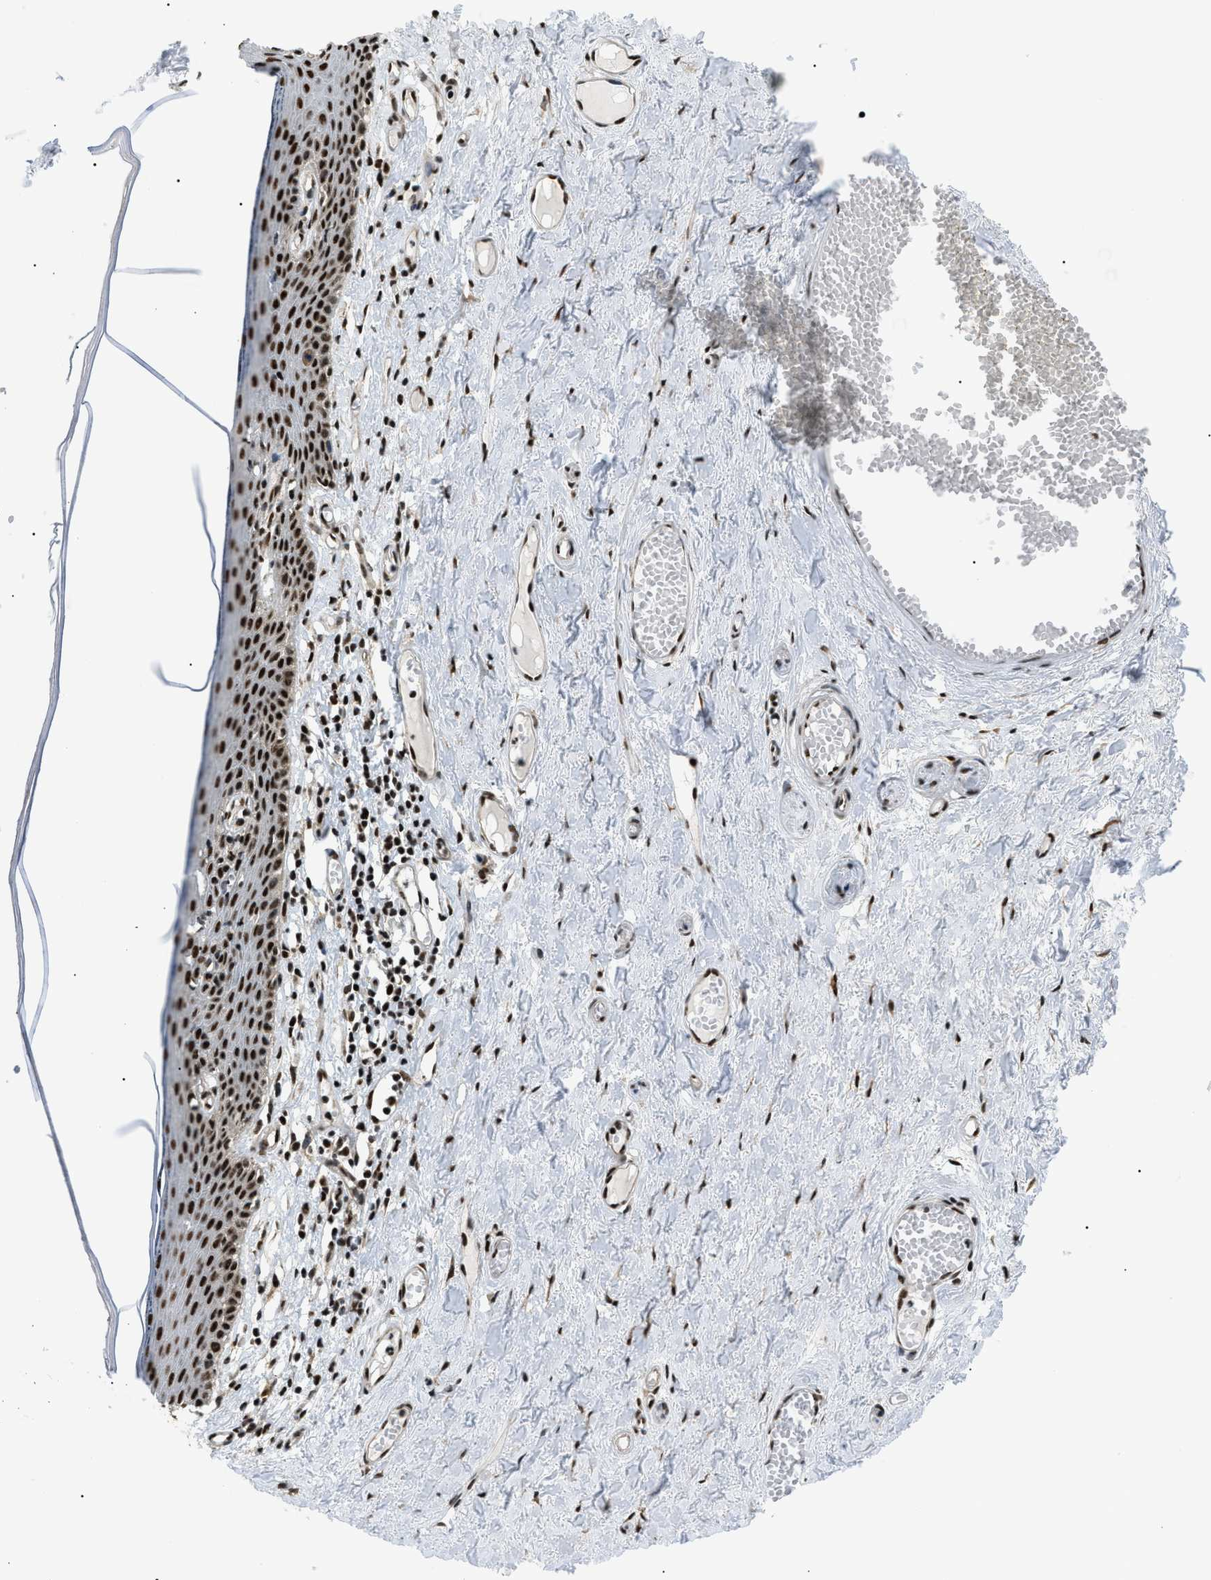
{"staining": {"intensity": "strong", "quantity": ">75%", "location": "nuclear"}, "tissue": "skin", "cell_type": "Epidermal cells", "image_type": "normal", "snomed": [{"axis": "morphology", "description": "Normal tissue, NOS"}, {"axis": "topography", "description": "Adipose tissue"}, {"axis": "topography", "description": "Vascular tissue"}, {"axis": "topography", "description": "Anal"}, {"axis": "topography", "description": "Peripheral nerve tissue"}], "caption": "DAB (3,3'-diaminobenzidine) immunohistochemical staining of normal human skin shows strong nuclear protein staining in about >75% of epidermal cells. Immunohistochemistry (ihc) stains the protein in brown and the nuclei are stained blue.", "gene": "CWC25", "patient": {"sex": "female", "age": 54}}